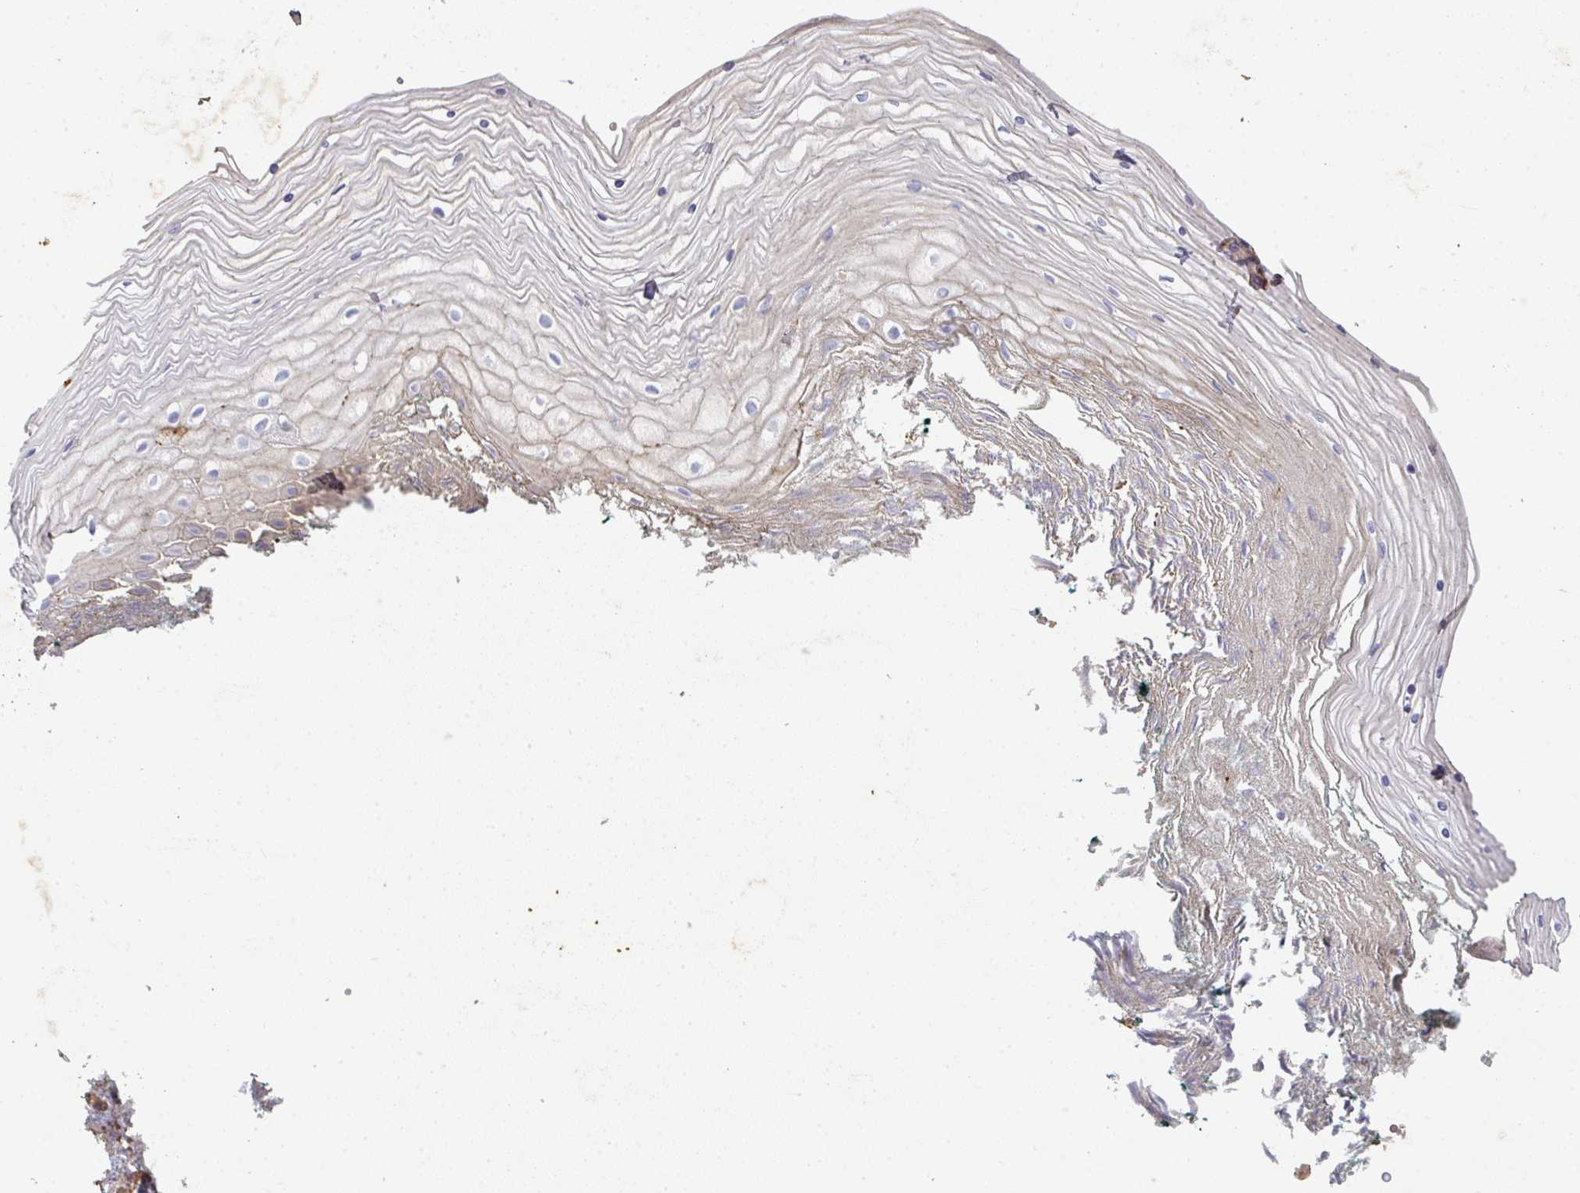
{"staining": {"intensity": "negative", "quantity": "none", "location": "none"}, "tissue": "vagina", "cell_type": "Squamous epithelial cells", "image_type": "normal", "snomed": [{"axis": "morphology", "description": "Normal tissue, NOS"}, {"axis": "topography", "description": "Vagina"}], "caption": "A histopathology image of human vagina is negative for staining in squamous epithelial cells. (Stains: DAB IHC with hematoxylin counter stain, Microscopy: brightfield microscopy at high magnification).", "gene": "TNMD", "patient": {"sex": "female", "age": 38}}